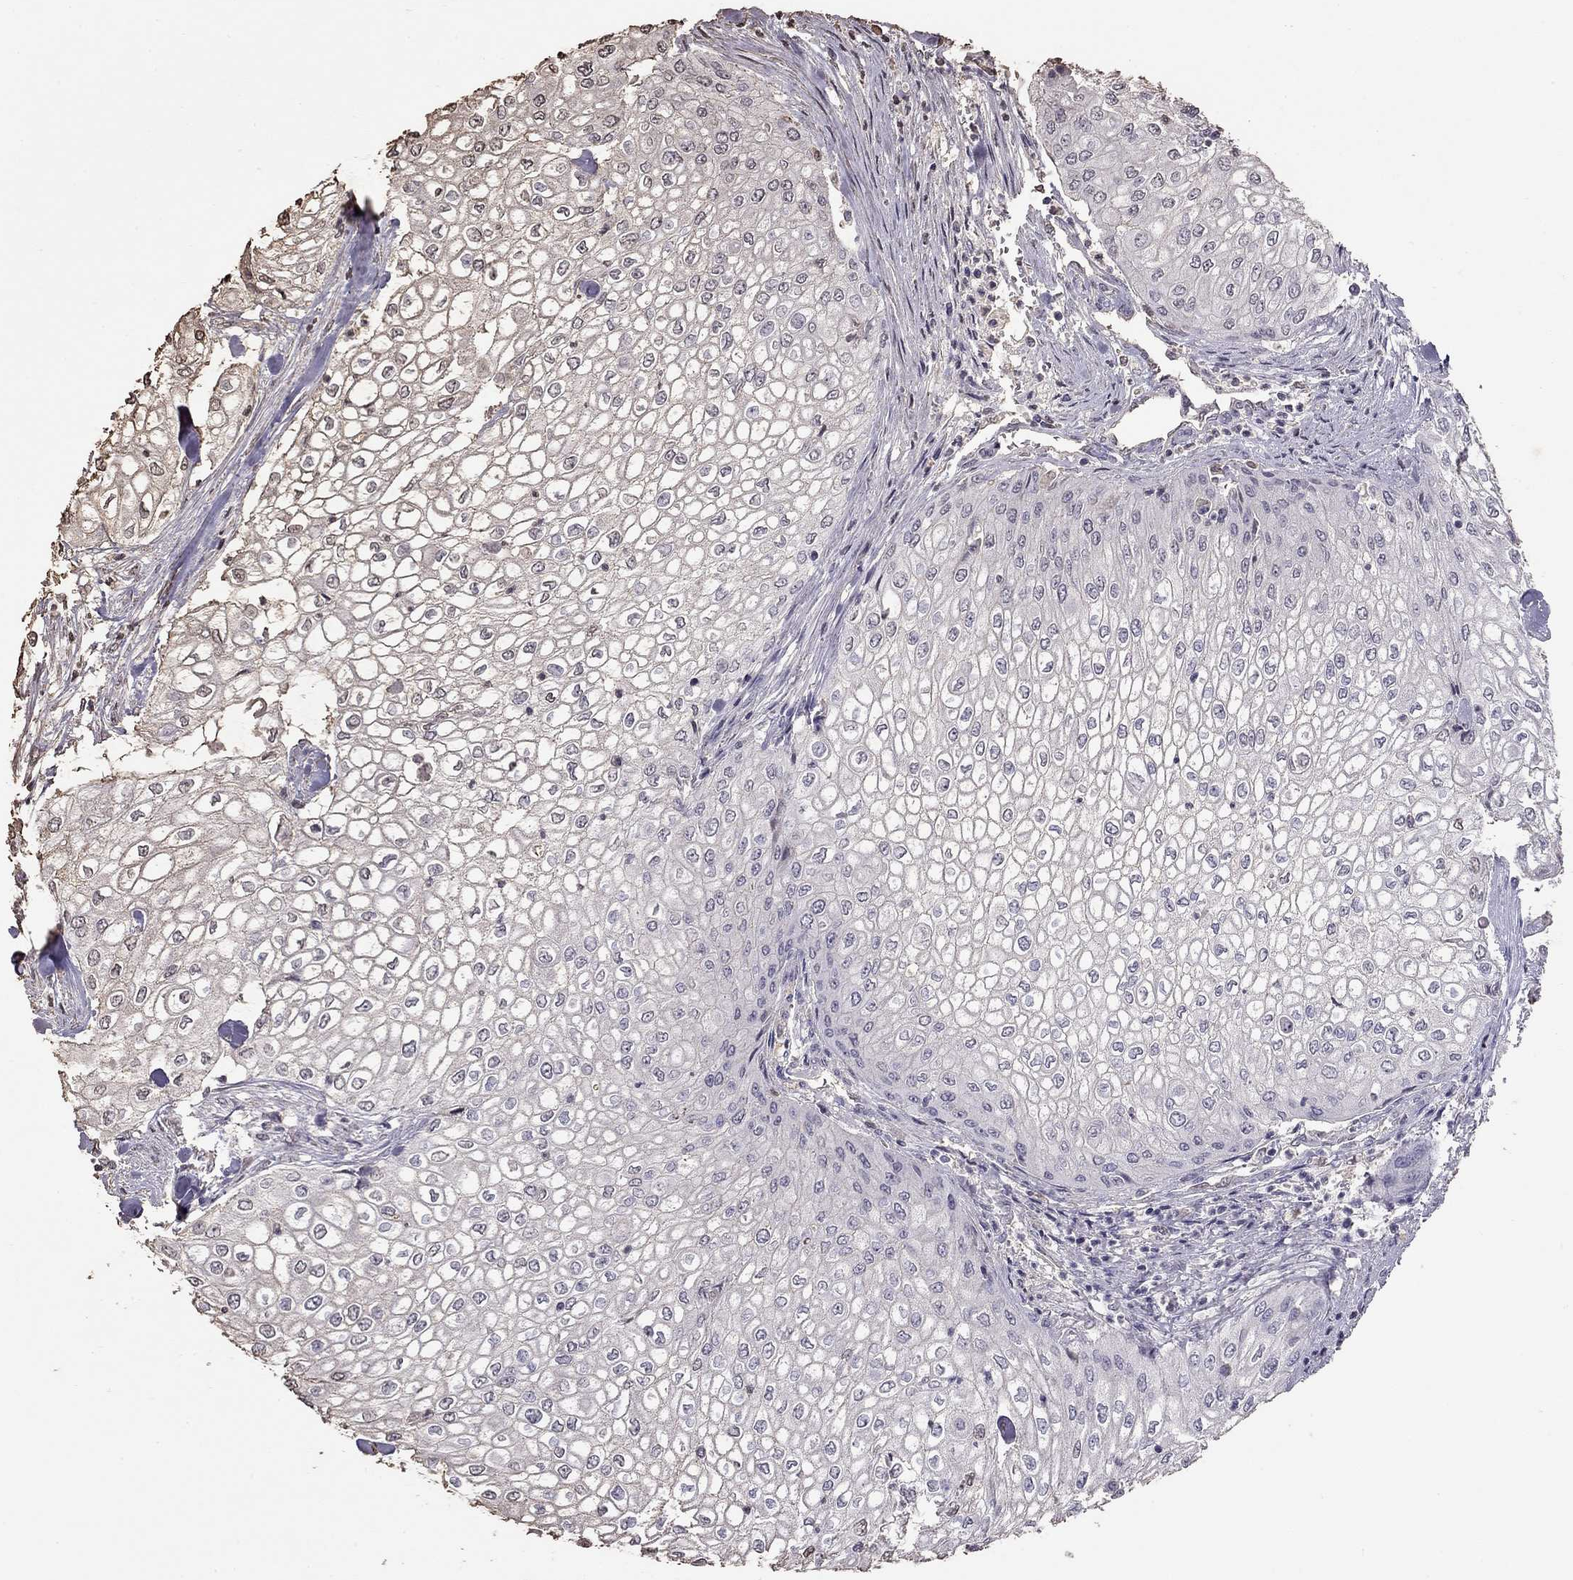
{"staining": {"intensity": "negative", "quantity": "none", "location": "none"}, "tissue": "urothelial cancer", "cell_type": "Tumor cells", "image_type": "cancer", "snomed": [{"axis": "morphology", "description": "Urothelial carcinoma, High grade"}, {"axis": "topography", "description": "Urinary bladder"}], "caption": "This is a photomicrograph of immunohistochemistry staining of high-grade urothelial carcinoma, which shows no staining in tumor cells.", "gene": "SUN3", "patient": {"sex": "male", "age": 62}}